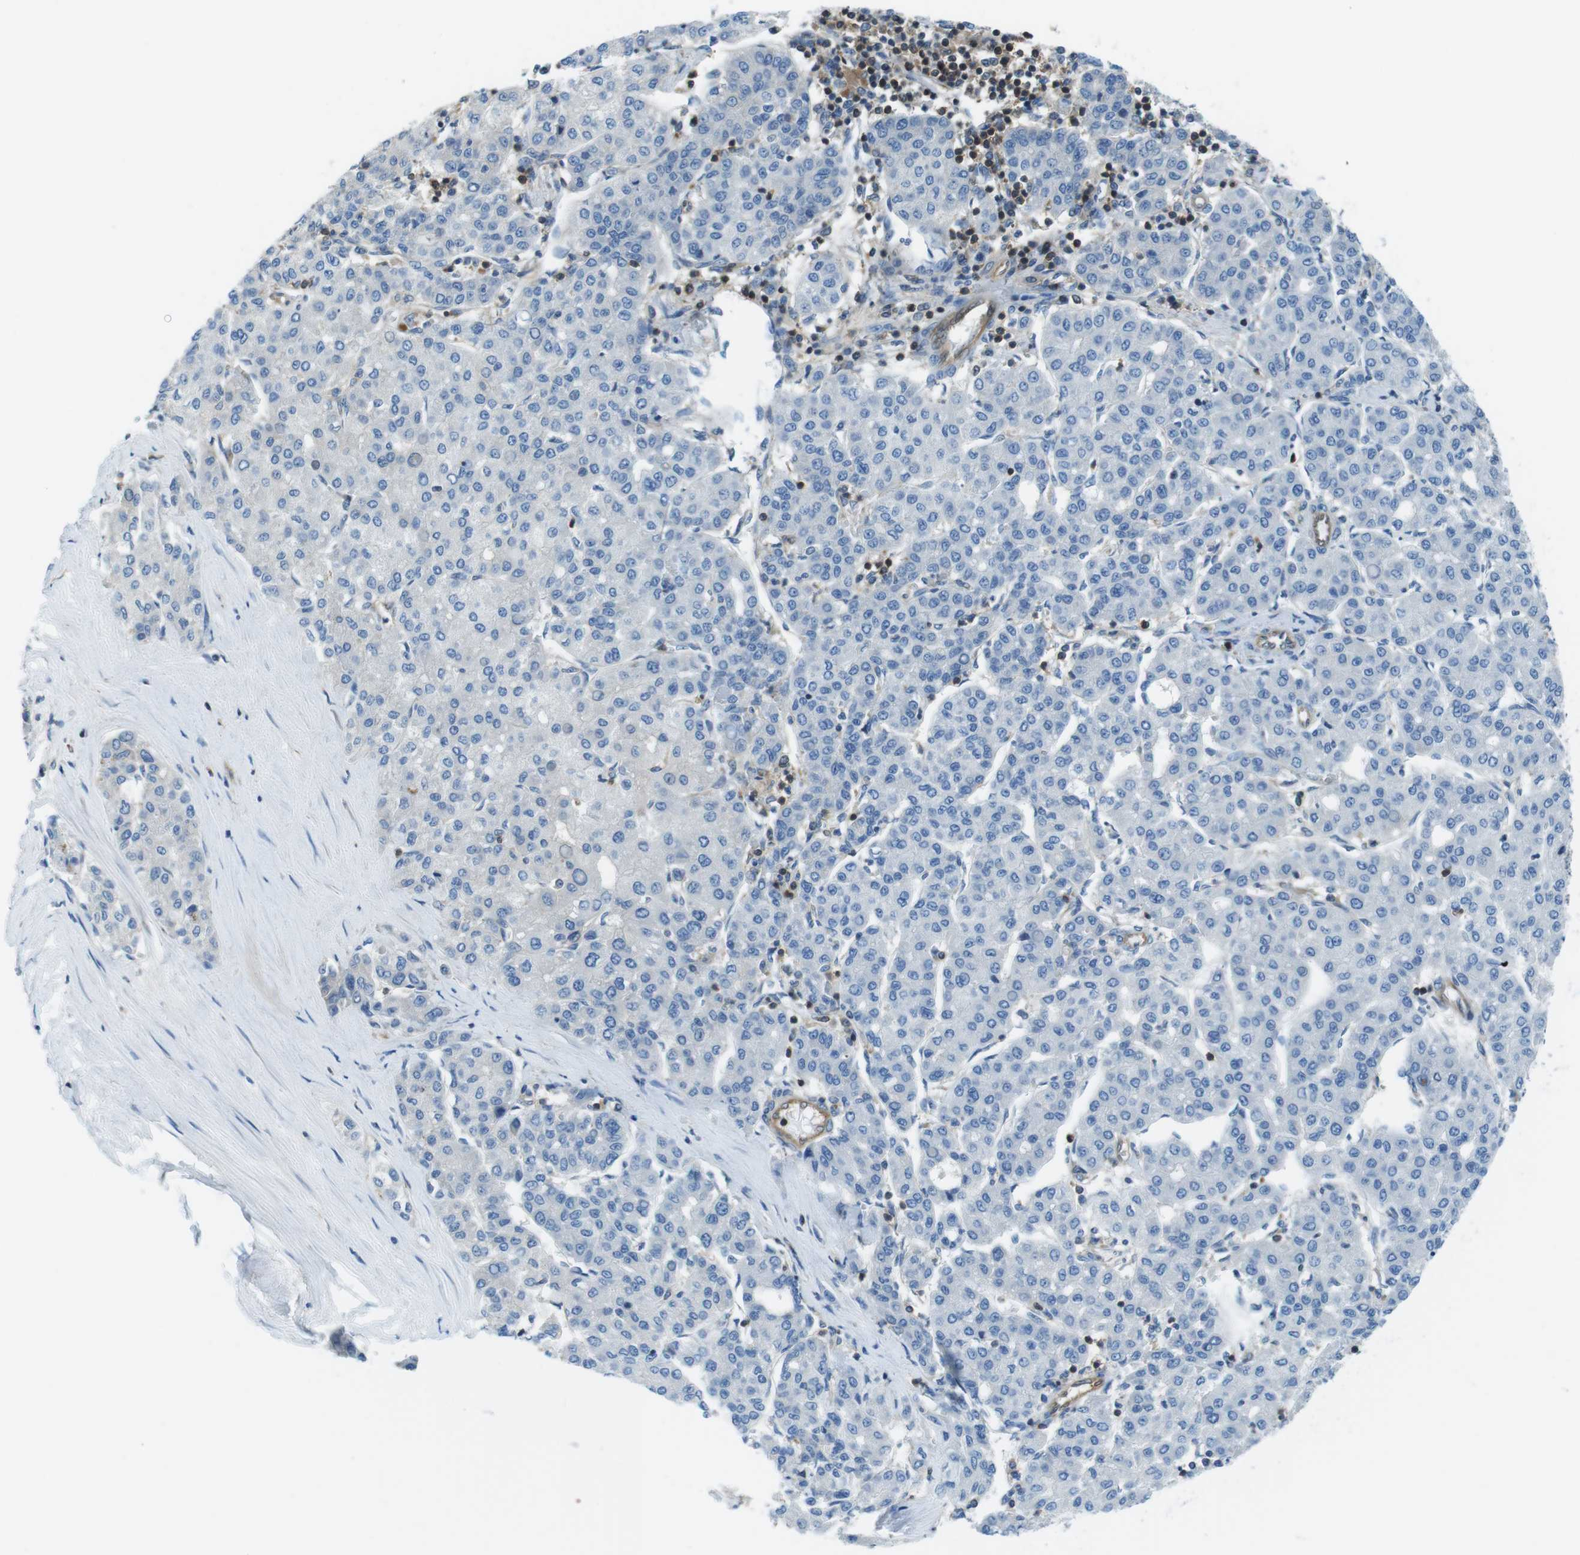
{"staining": {"intensity": "negative", "quantity": "none", "location": "none"}, "tissue": "liver cancer", "cell_type": "Tumor cells", "image_type": "cancer", "snomed": [{"axis": "morphology", "description": "Carcinoma, Hepatocellular, NOS"}, {"axis": "topography", "description": "Liver"}], "caption": "Liver hepatocellular carcinoma was stained to show a protein in brown. There is no significant staining in tumor cells.", "gene": "TES", "patient": {"sex": "male", "age": 65}}